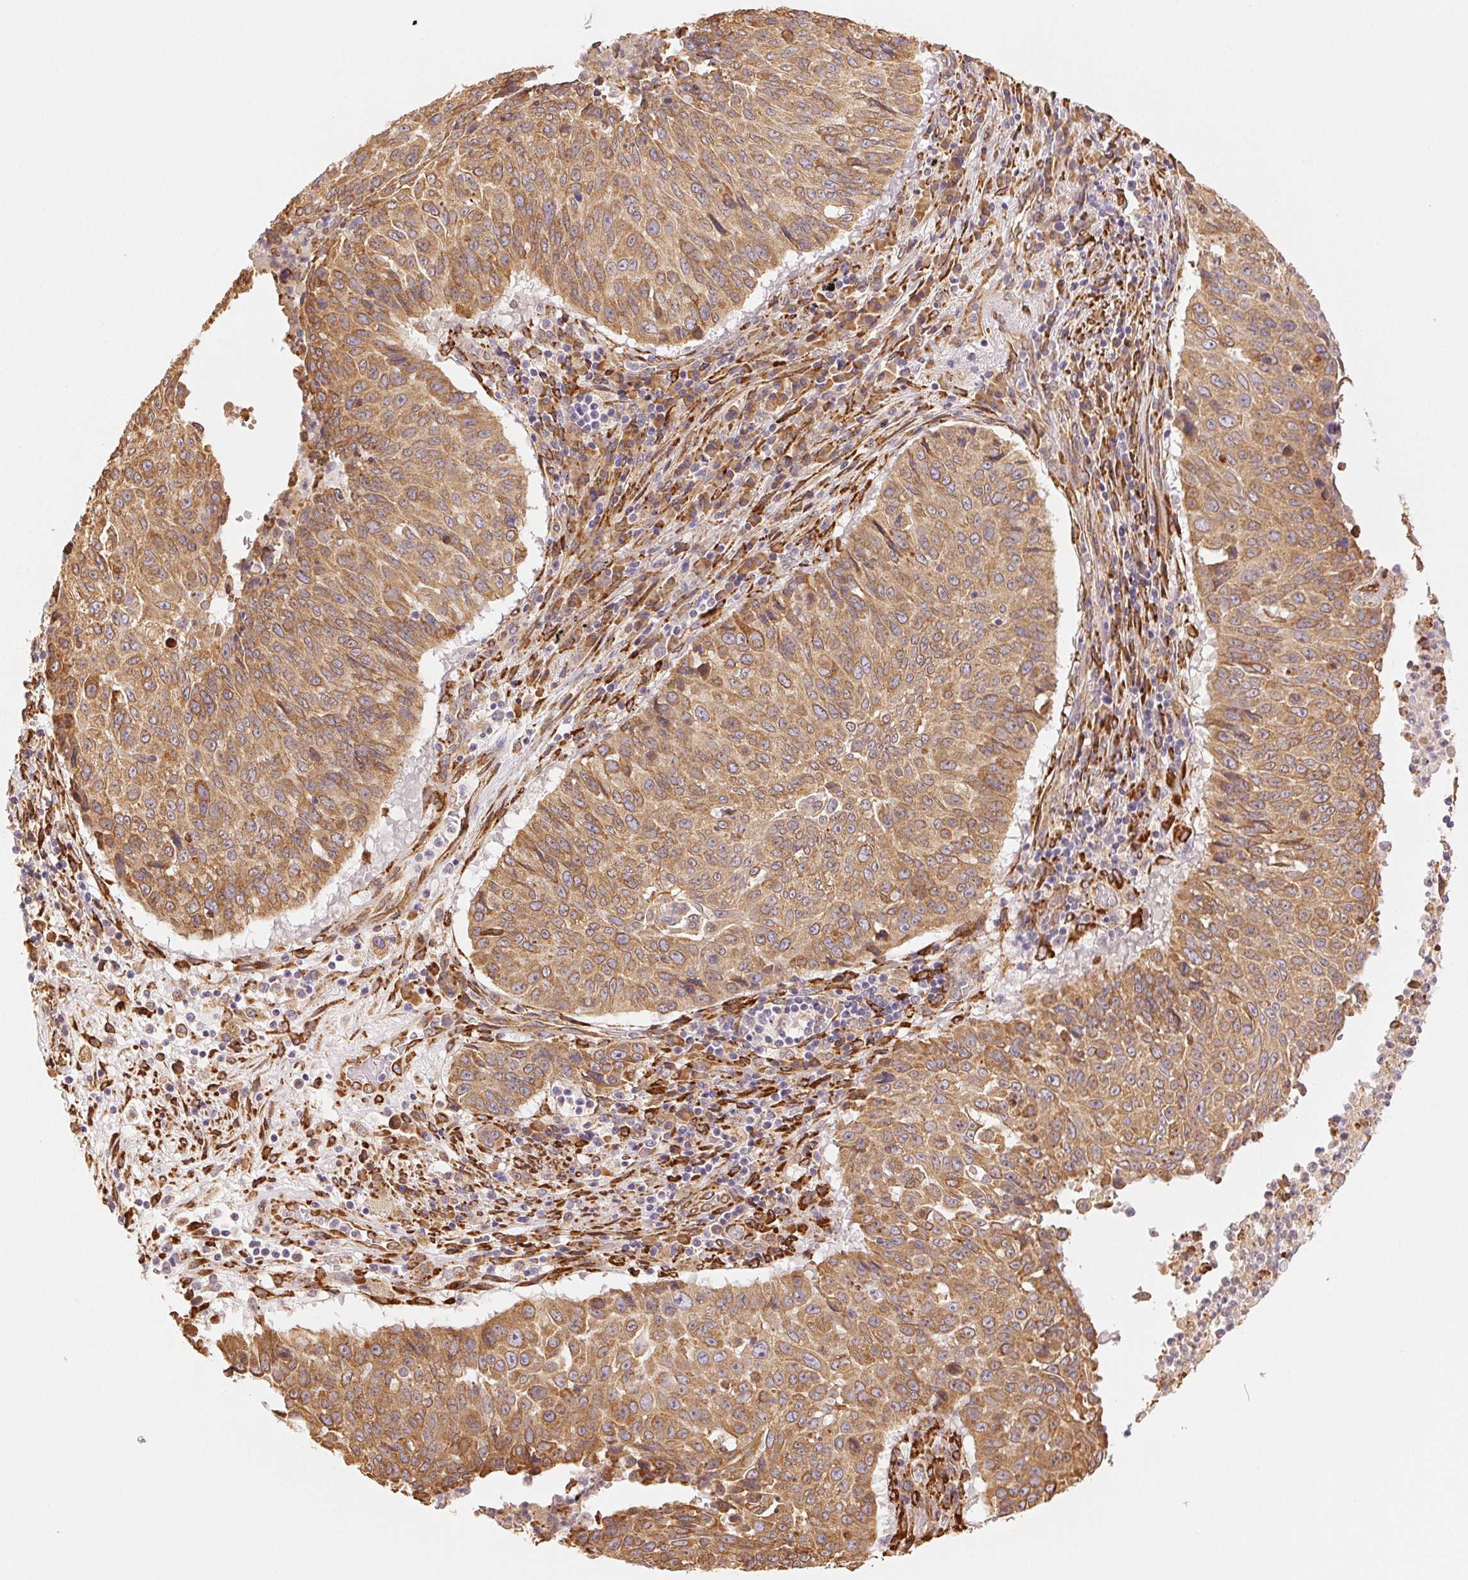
{"staining": {"intensity": "moderate", "quantity": ">75%", "location": "cytoplasmic/membranous"}, "tissue": "lung cancer", "cell_type": "Tumor cells", "image_type": "cancer", "snomed": [{"axis": "morphology", "description": "Normal tissue, NOS"}, {"axis": "morphology", "description": "Squamous cell carcinoma, NOS"}, {"axis": "topography", "description": "Bronchus"}, {"axis": "topography", "description": "Lung"}], "caption": "Tumor cells reveal medium levels of moderate cytoplasmic/membranous expression in approximately >75% of cells in lung squamous cell carcinoma. The staining is performed using DAB brown chromogen to label protein expression. The nuclei are counter-stained blue using hematoxylin.", "gene": "RCN3", "patient": {"sex": "male", "age": 64}}